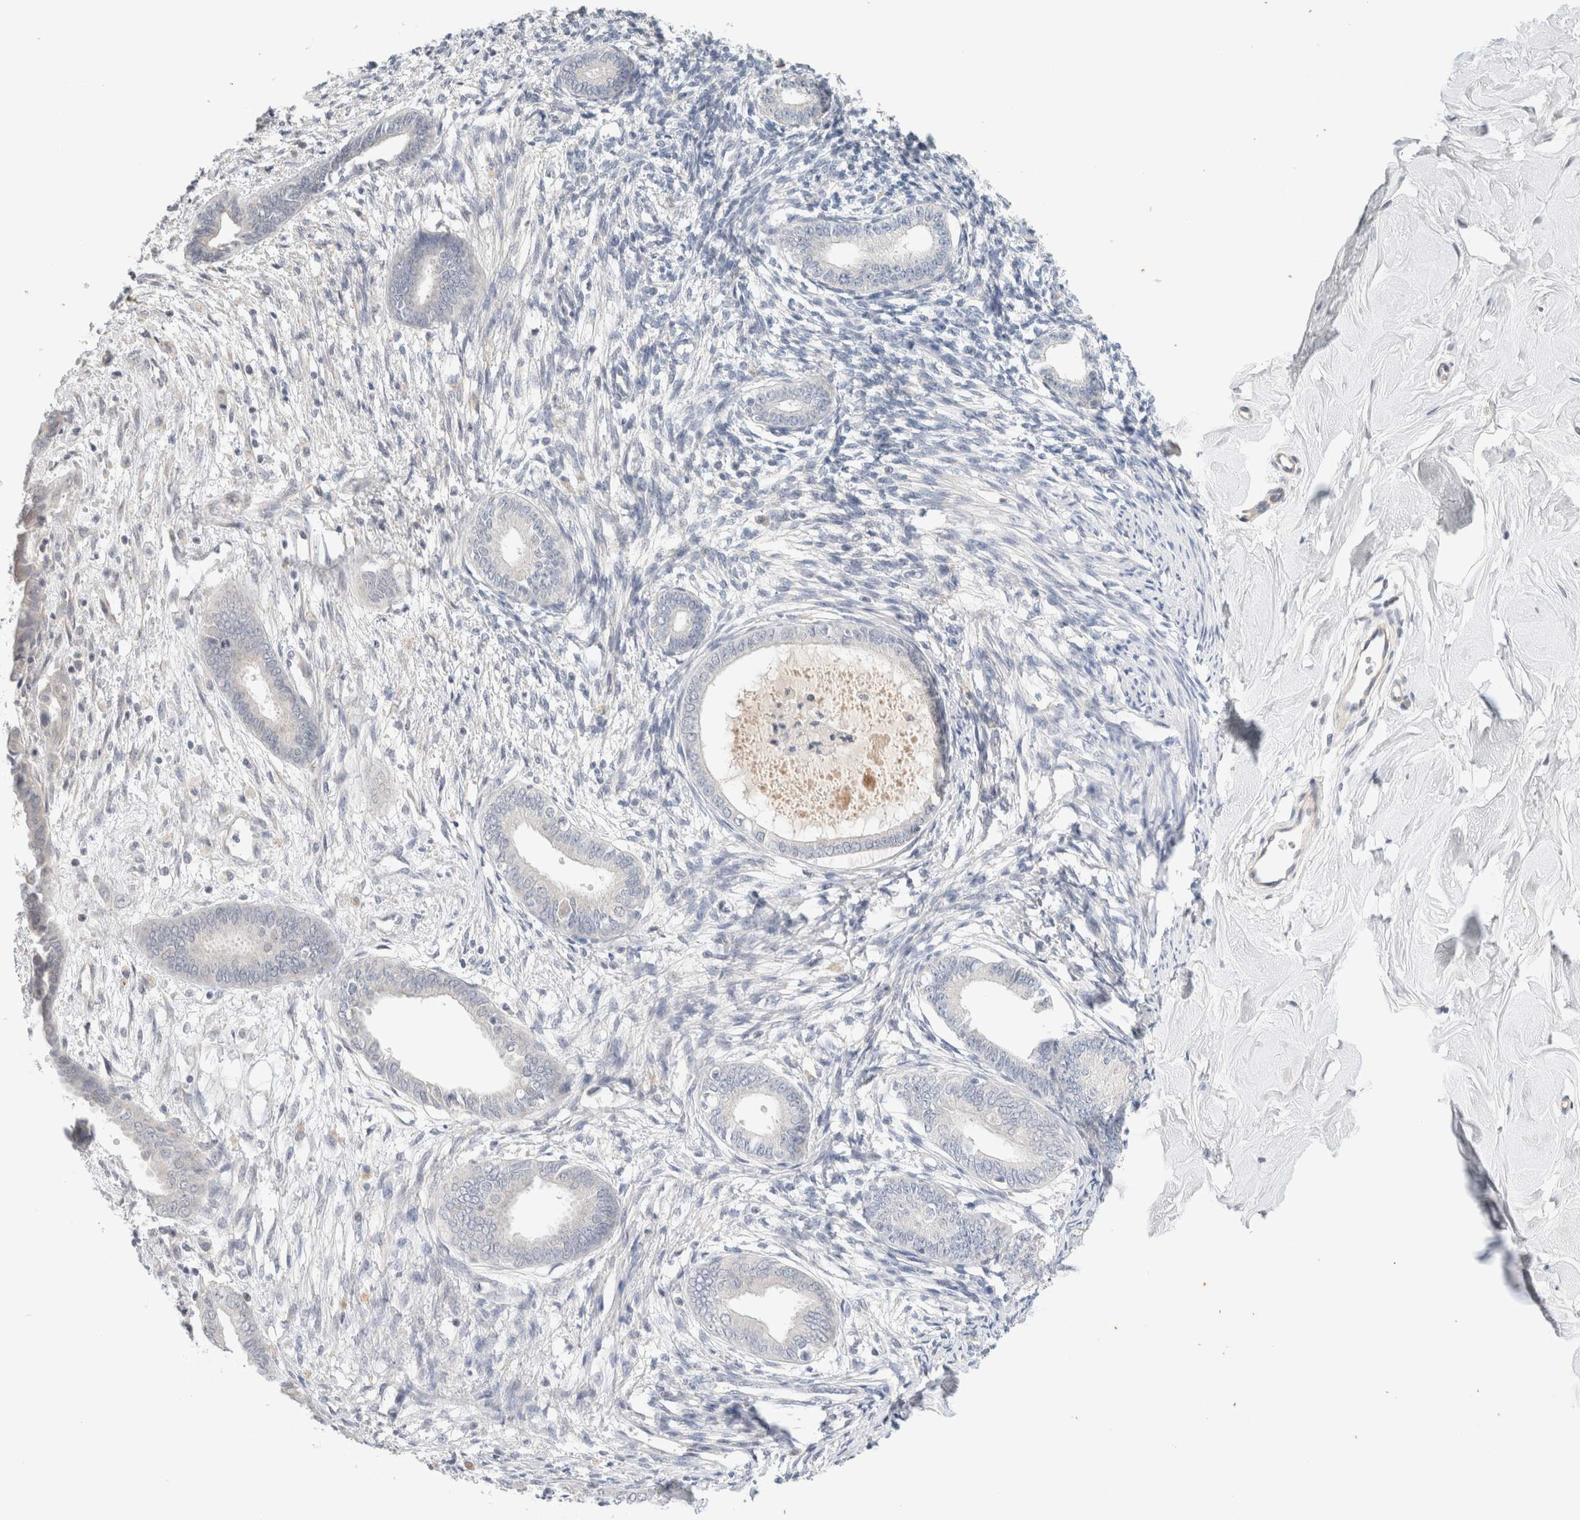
{"staining": {"intensity": "negative", "quantity": "none", "location": "none"}, "tissue": "endometrium", "cell_type": "Cells in endometrial stroma", "image_type": "normal", "snomed": [{"axis": "morphology", "description": "Normal tissue, NOS"}, {"axis": "topography", "description": "Endometrium"}], "caption": "Immunohistochemistry (IHC) micrograph of benign human endometrium stained for a protein (brown), which shows no positivity in cells in endometrial stroma. The staining was performed using DAB to visualize the protein expression in brown, while the nuclei were stained in blue with hematoxylin (Magnification: 20x).", "gene": "SPRTN", "patient": {"sex": "female", "age": 56}}